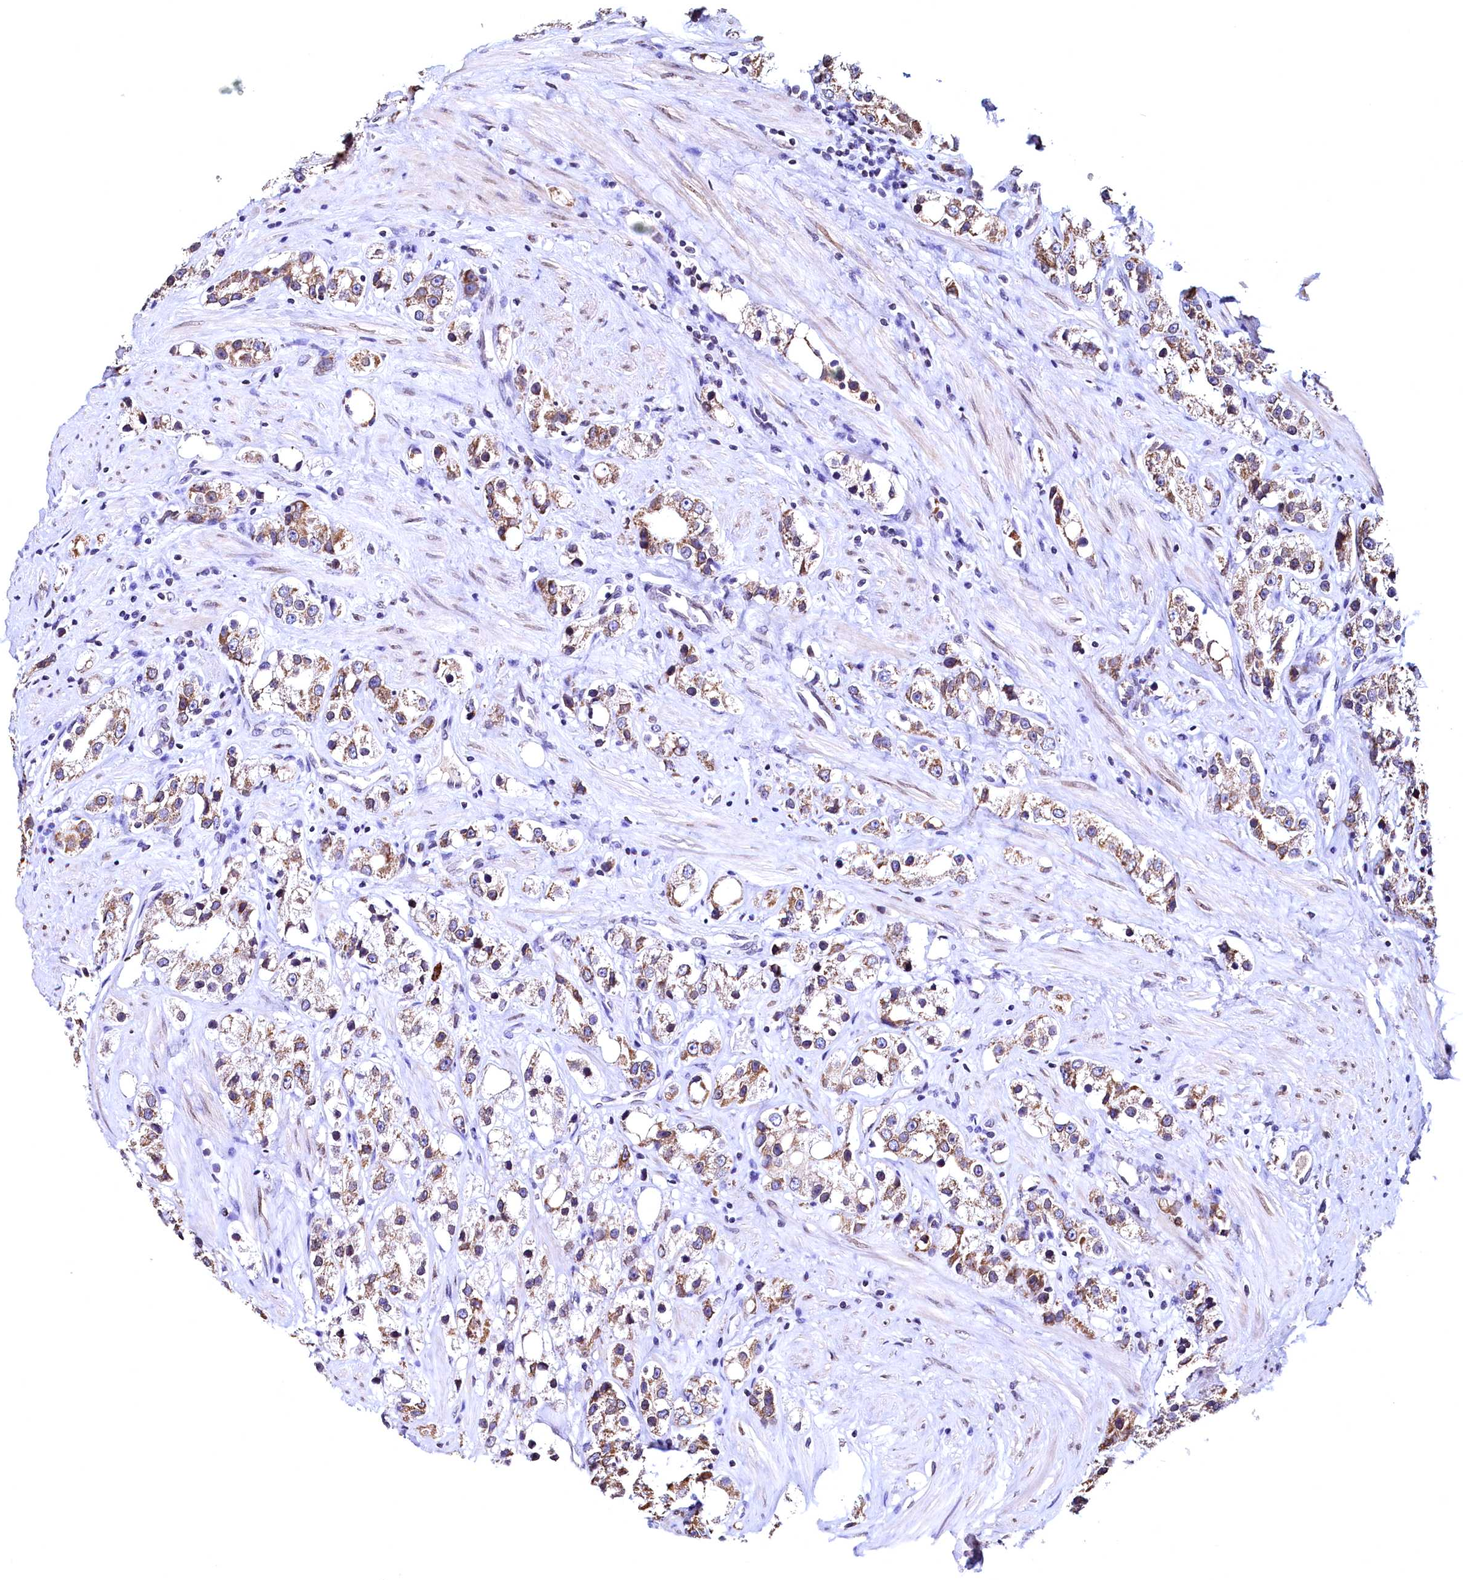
{"staining": {"intensity": "moderate", "quantity": ">75%", "location": "cytoplasmic/membranous"}, "tissue": "prostate cancer", "cell_type": "Tumor cells", "image_type": "cancer", "snomed": [{"axis": "morphology", "description": "Adenocarcinoma, NOS"}, {"axis": "topography", "description": "Prostate"}], "caption": "Immunohistochemistry micrograph of neoplastic tissue: human prostate cancer stained using immunohistochemistry (IHC) reveals medium levels of moderate protein expression localized specifically in the cytoplasmic/membranous of tumor cells, appearing as a cytoplasmic/membranous brown color.", "gene": "HAND1", "patient": {"sex": "male", "age": 79}}